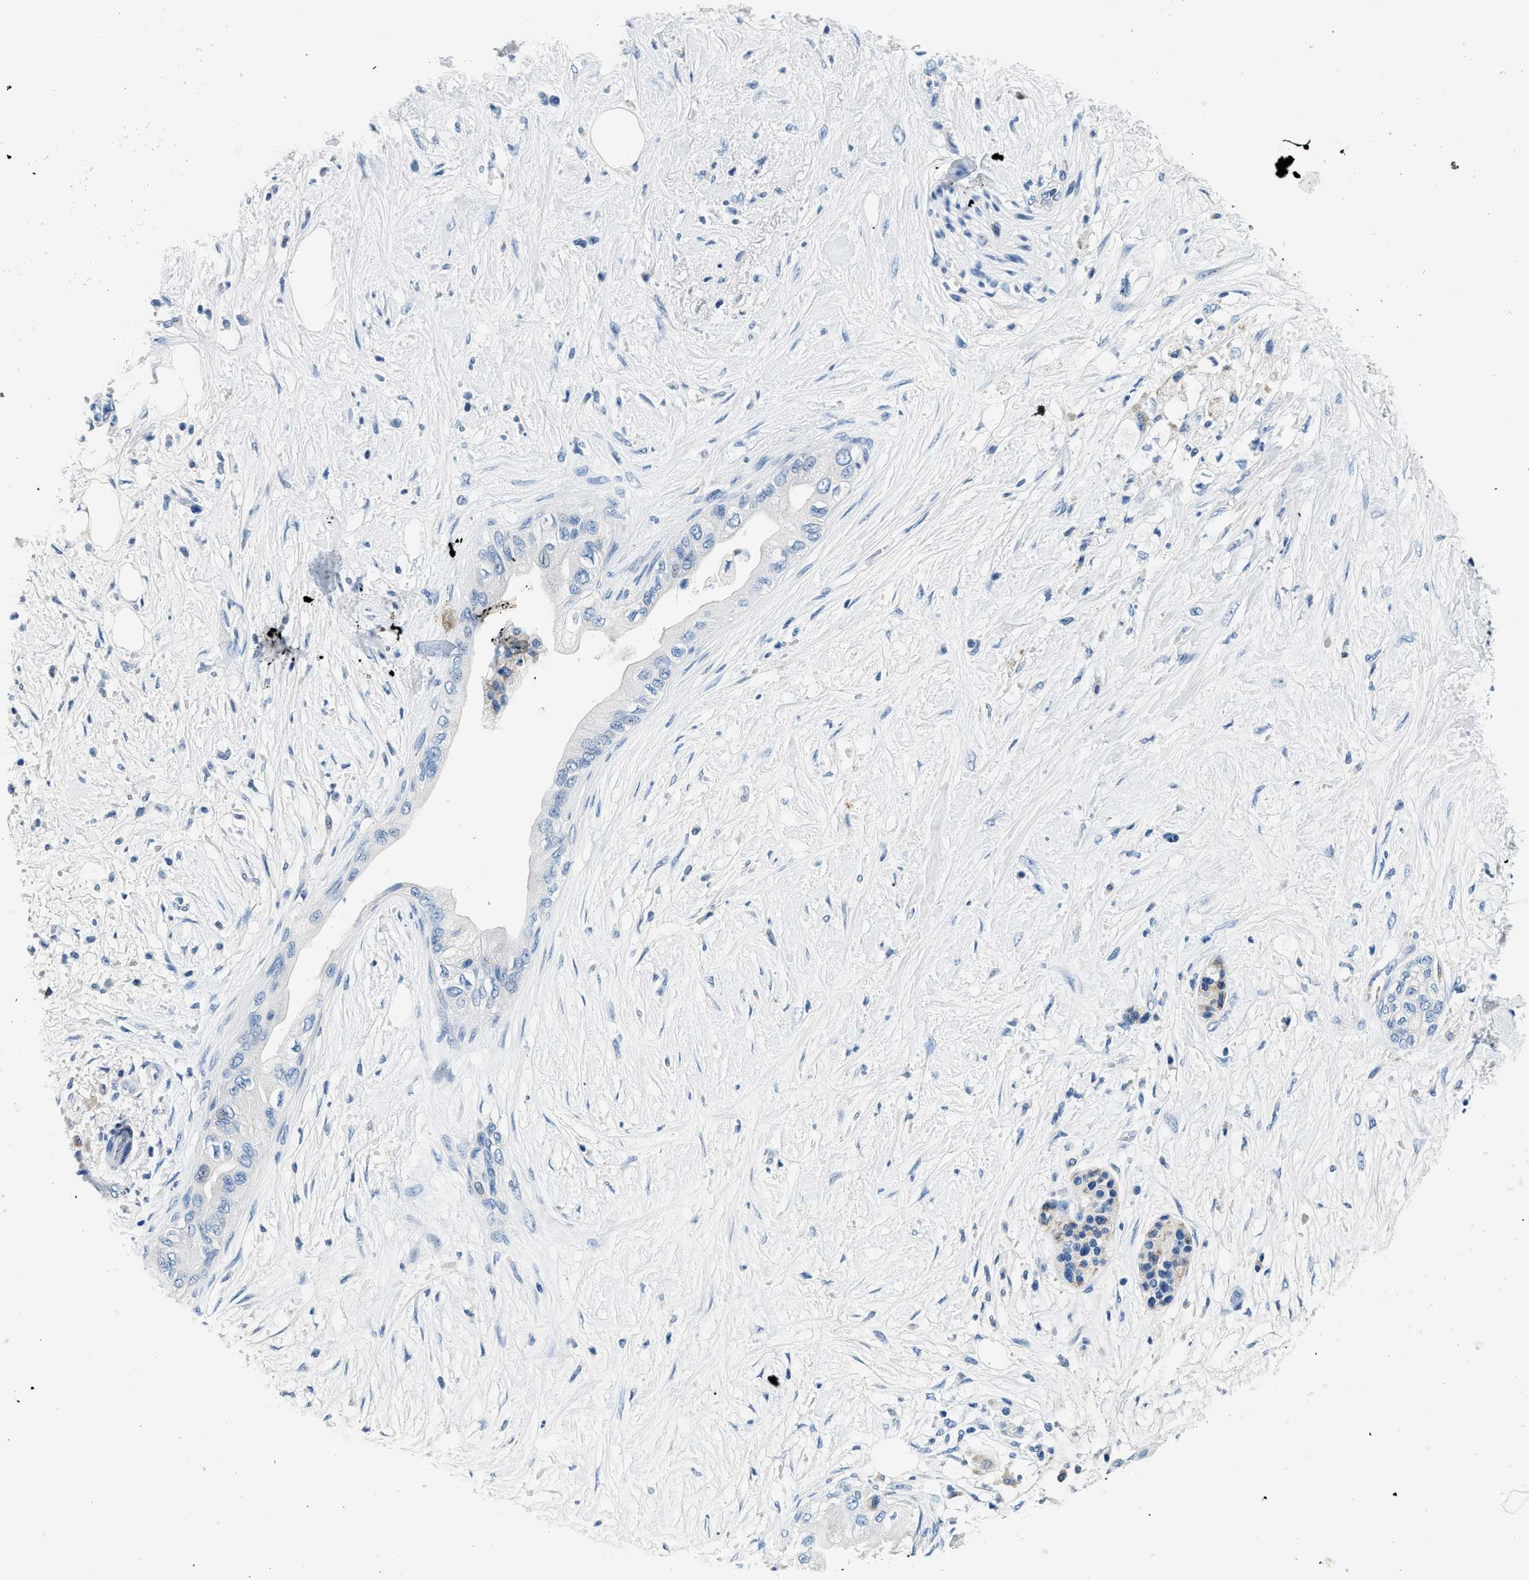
{"staining": {"intensity": "negative", "quantity": "none", "location": "none"}, "tissue": "pancreatic cancer", "cell_type": "Tumor cells", "image_type": "cancer", "snomed": [{"axis": "morphology", "description": "Normal tissue, NOS"}, {"axis": "morphology", "description": "Adenocarcinoma, NOS"}, {"axis": "topography", "description": "Pancreas"}, {"axis": "topography", "description": "Duodenum"}], "caption": "The micrograph displays no staining of tumor cells in pancreatic cancer.", "gene": "PCK2", "patient": {"sex": "female", "age": 60}}